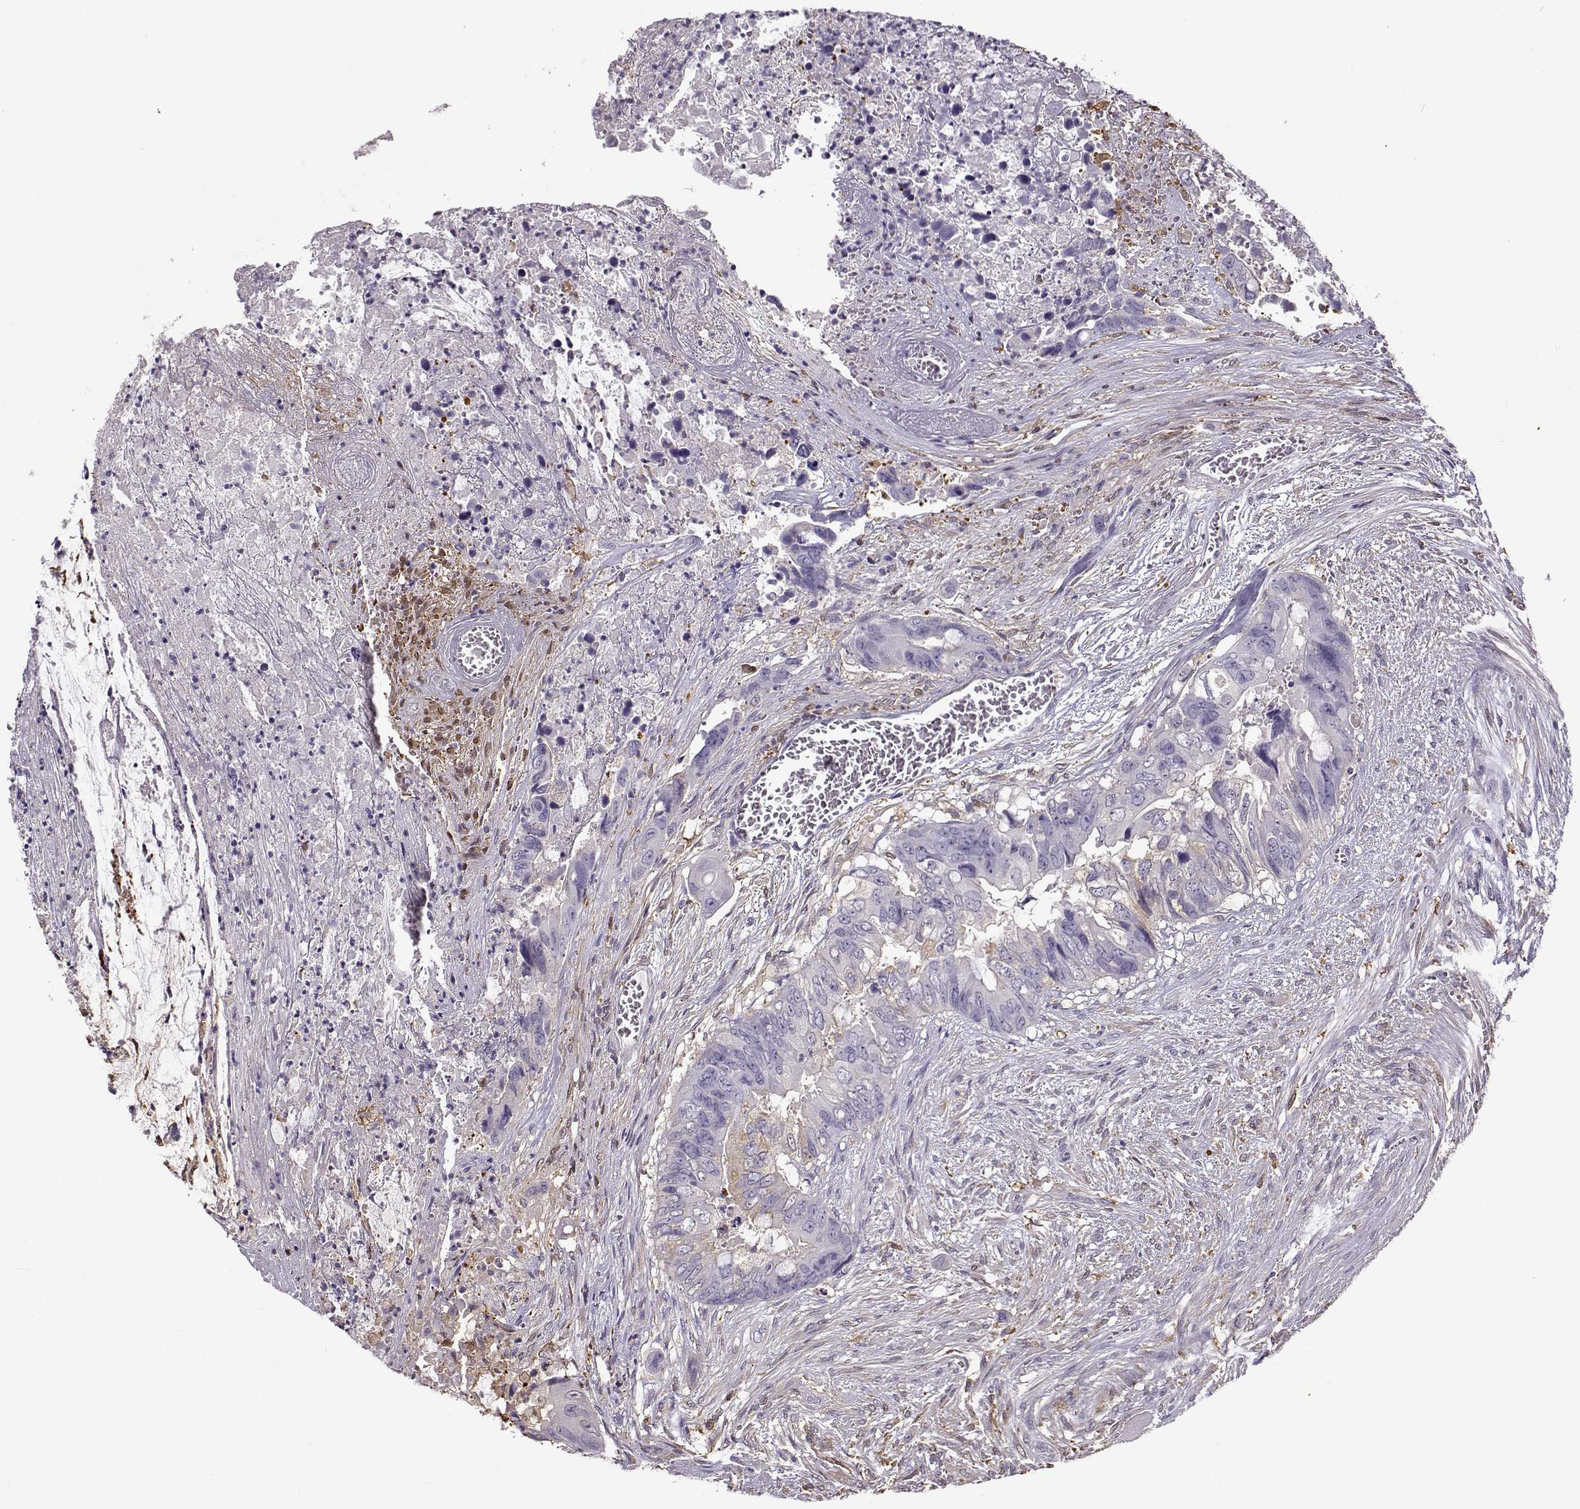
{"staining": {"intensity": "negative", "quantity": "none", "location": "none"}, "tissue": "colorectal cancer", "cell_type": "Tumor cells", "image_type": "cancer", "snomed": [{"axis": "morphology", "description": "Adenocarcinoma, NOS"}, {"axis": "topography", "description": "Rectum"}], "caption": "This is an IHC photomicrograph of colorectal cancer. There is no positivity in tumor cells.", "gene": "UCP3", "patient": {"sex": "male", "age": 63}}